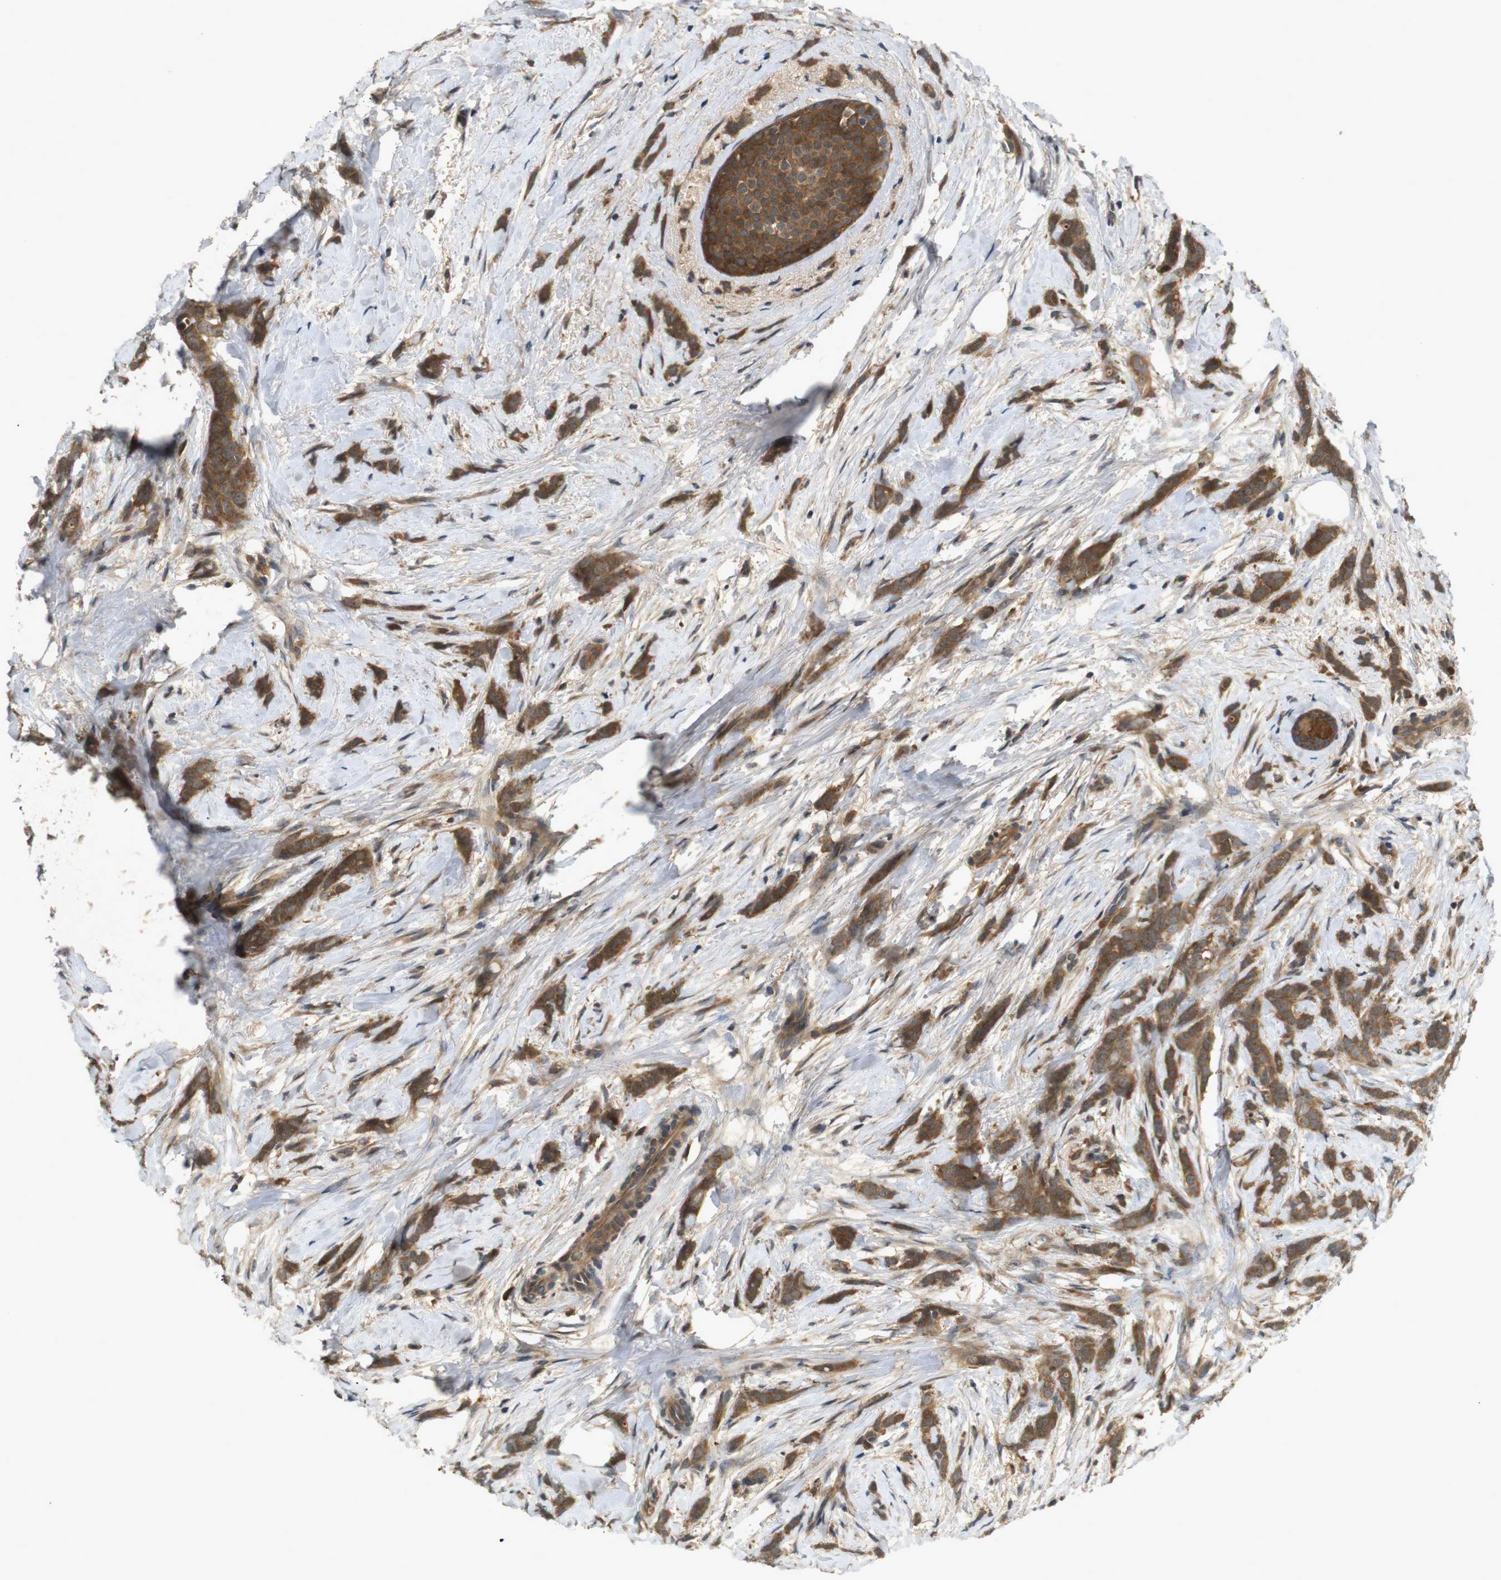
{"staining": {"intensity": "moderate", "quantity": ">75%", "location": "cytoplasmic/membranous"}, "tissue": "breast cancer", "cell_type": "Tumor cells", "image_type": "cancer", "snomed": [{"axis": "morphology", "description": "Lobular carcinoma, in situ"}, {"axis": "morphology", "description": "Lobular carcinoma"}, {"axis": "topography", "description": "Breast"}], "caption": "Breast cancer (lobular carcinoma in situ) was stained to show a protein in brown. There is medium levels of moderate cytoplasmic/membranous staining in approximately >75% of tumor cells.", "gene": "NFKBIE", "patient": {"sex": "female", "age": 41}}